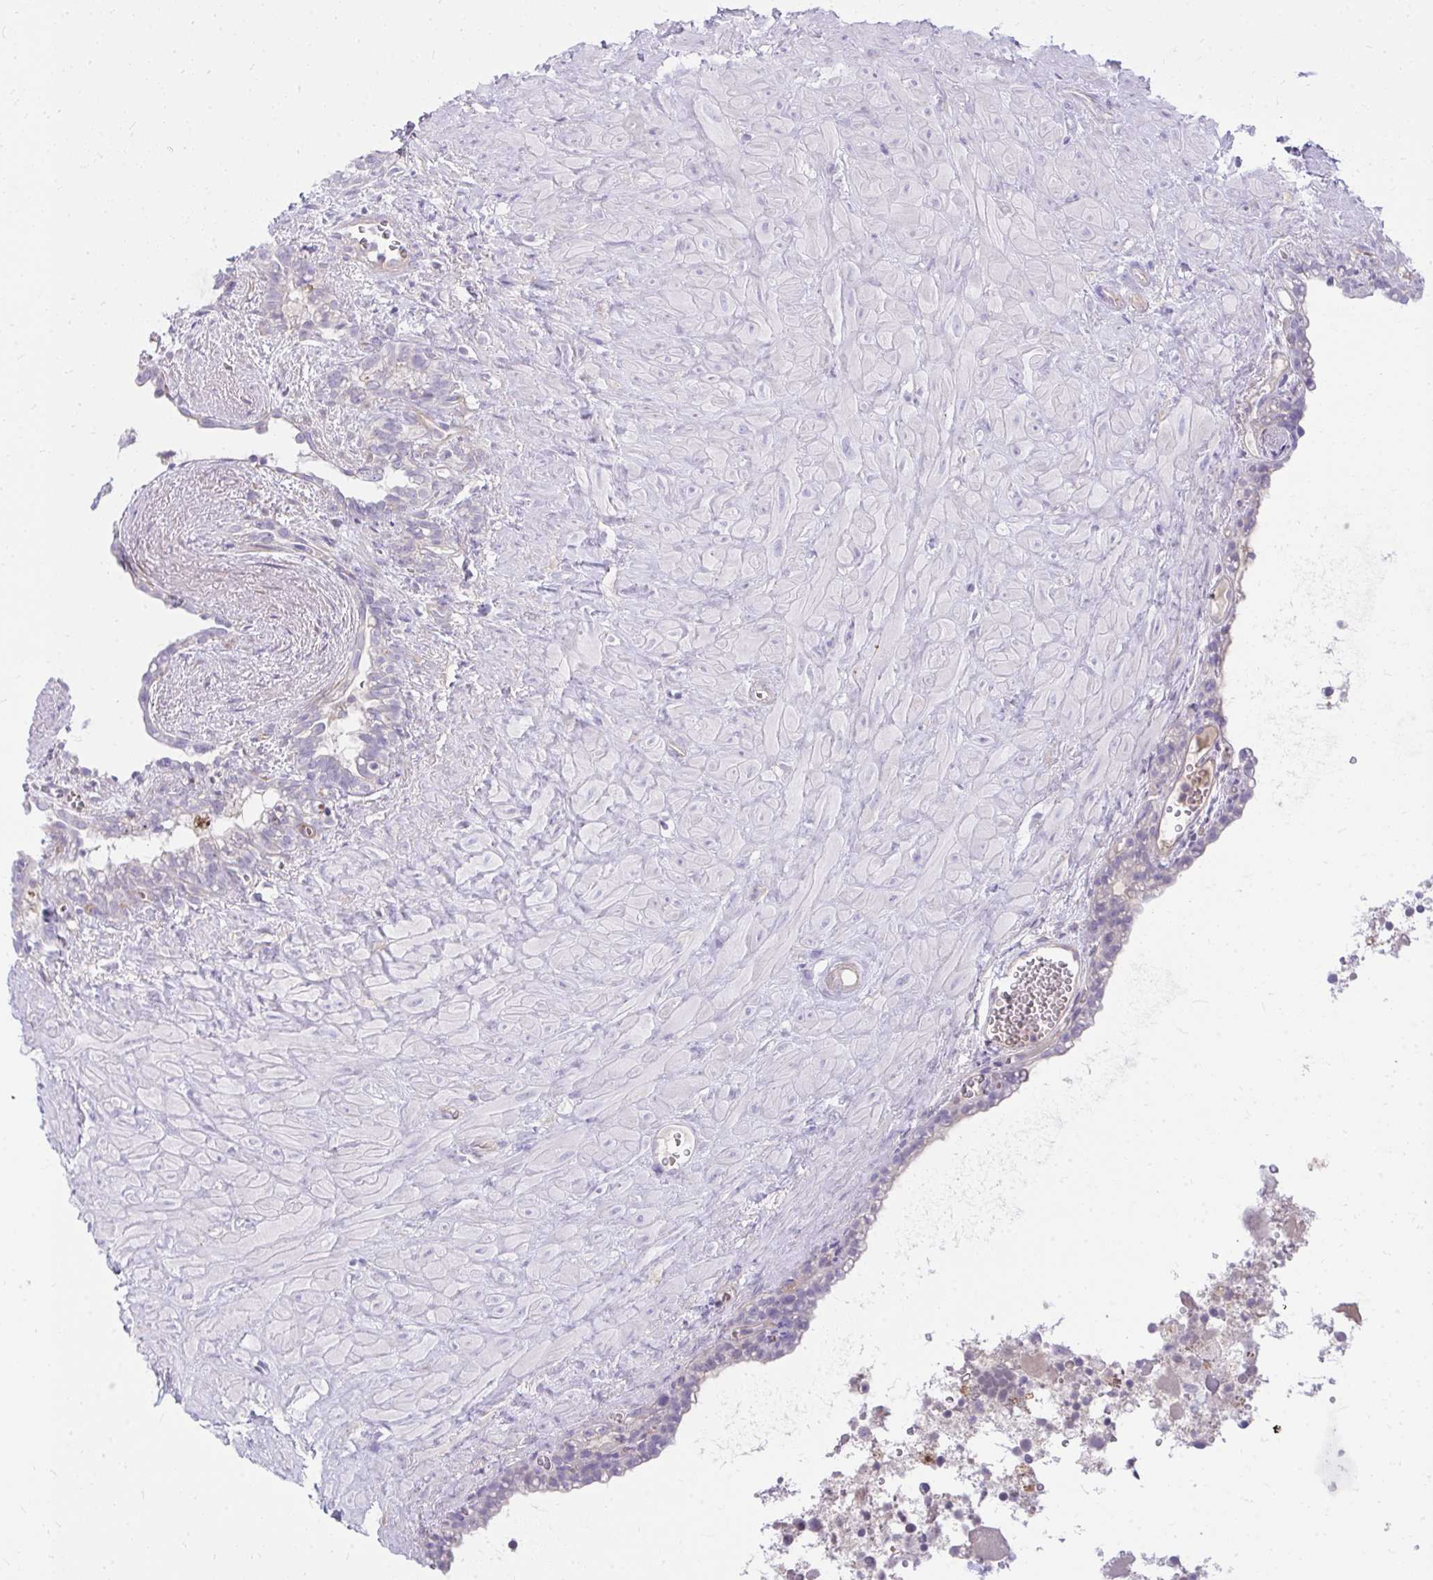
{"staining": {"intensity": "negative", "quantity": "none", "location": "none"}, "tissue": "seminal vesicle", "cell_type": "Glandular cells", "image_type": "normal", "snomed": [{"axis": "morphology", "description": "Normal tissue, NOS"}, {"axis": "topography", "description": "Seminal veicle"}], "caption": "This is an IHC histopathology image of benign human seminal vesicle. There is no staining in glandular cells.", "gene": "LRRC36", "patient": {"sex": "male", "age": 76}}